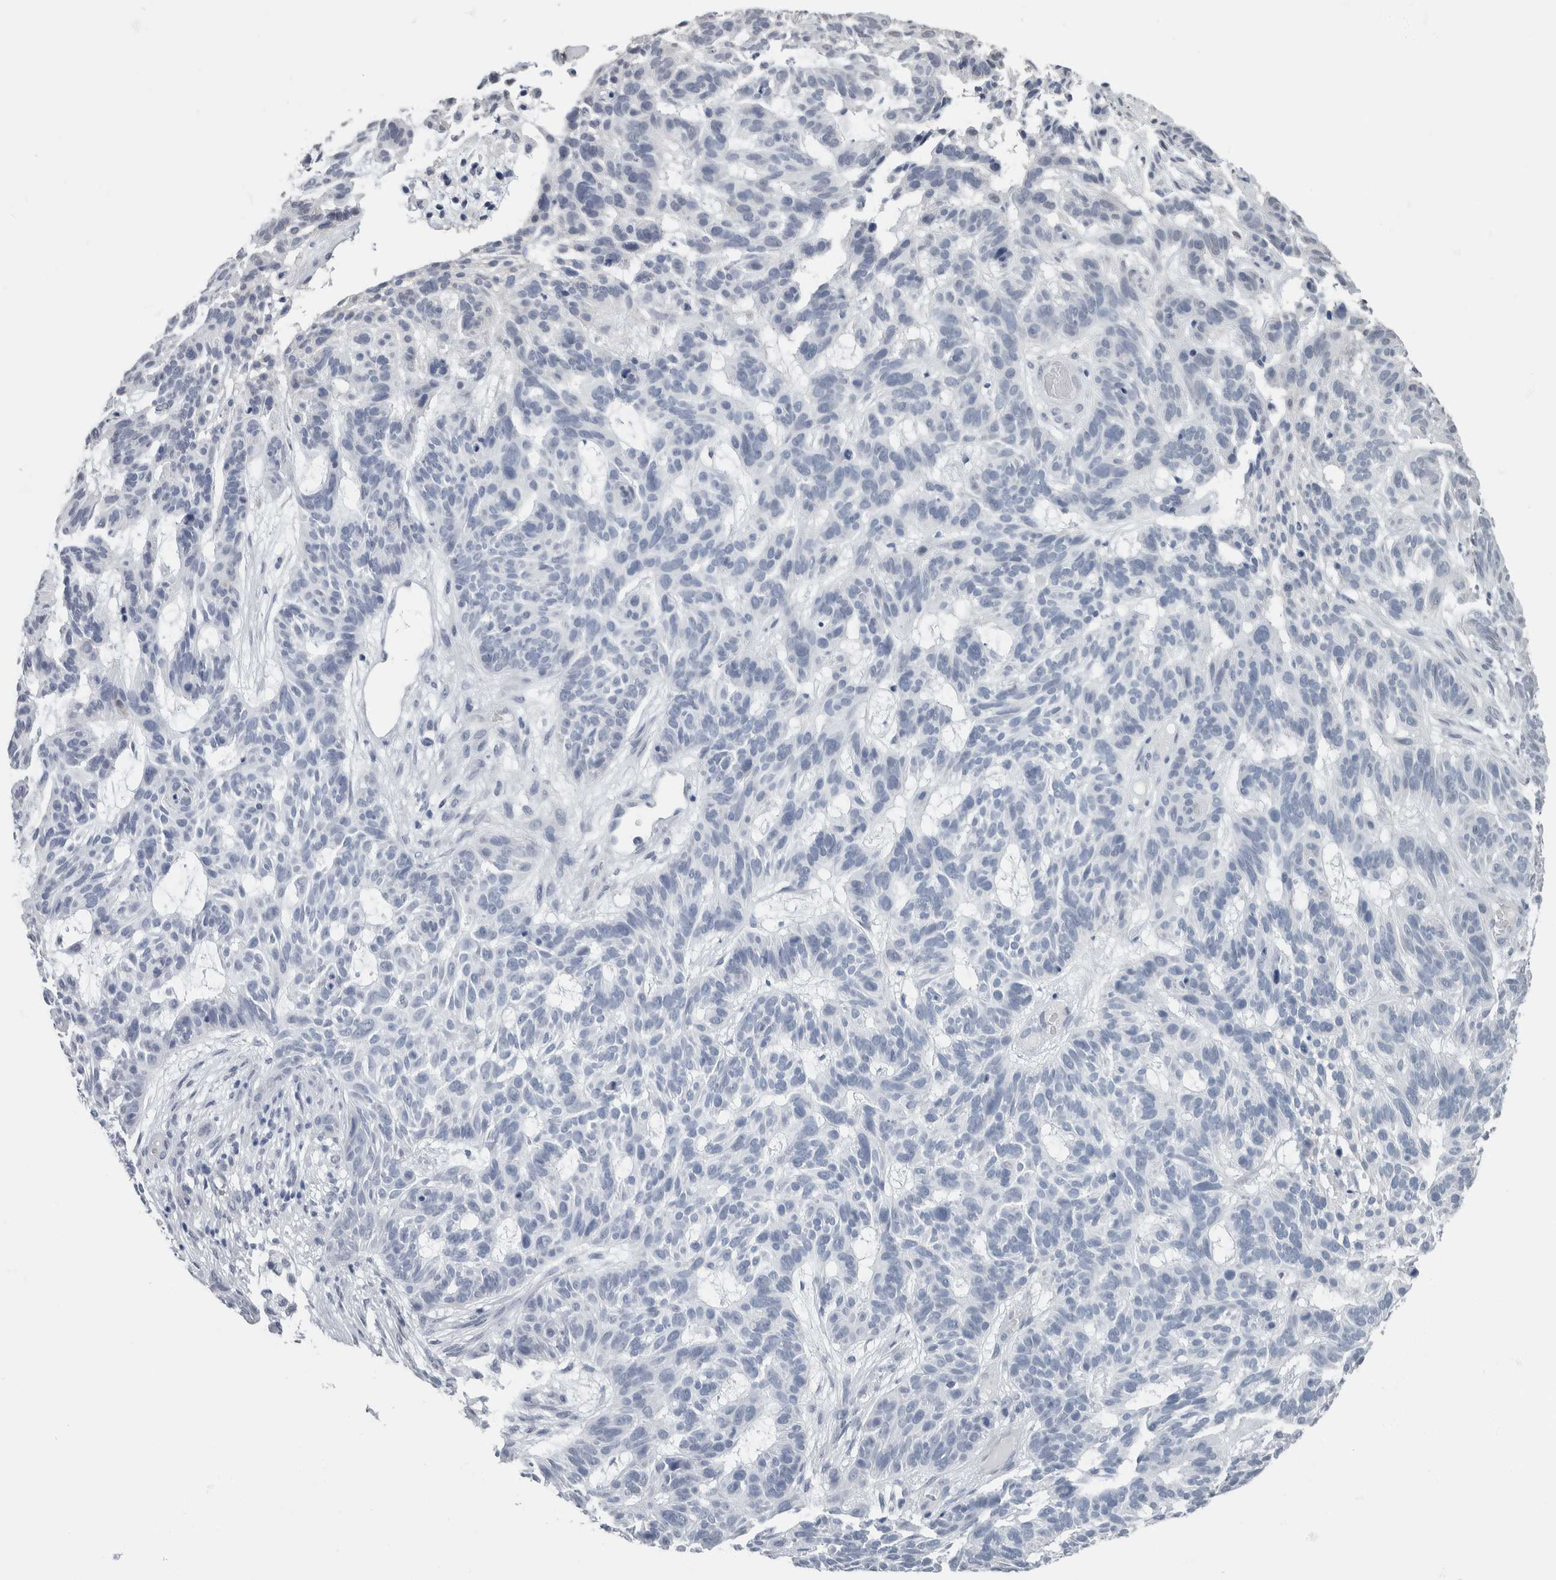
{"staining": {"intensity": "negative", "quantity": "none", "location": "none"}, "tissue": "skin cancer", "cell_type": "Tumor cells", "image_type": "cancer", "snomed": [{"axis": "morphology", "description": "Basal cell carcinoma"}, {"axis": "topography", "description": "Skin"}], "caption": "Micrograph shows no significant protein positivity in tumor cells of skin cancer.", "gene": "NEFM", "patient": {"sex": "male", "age": 85}}